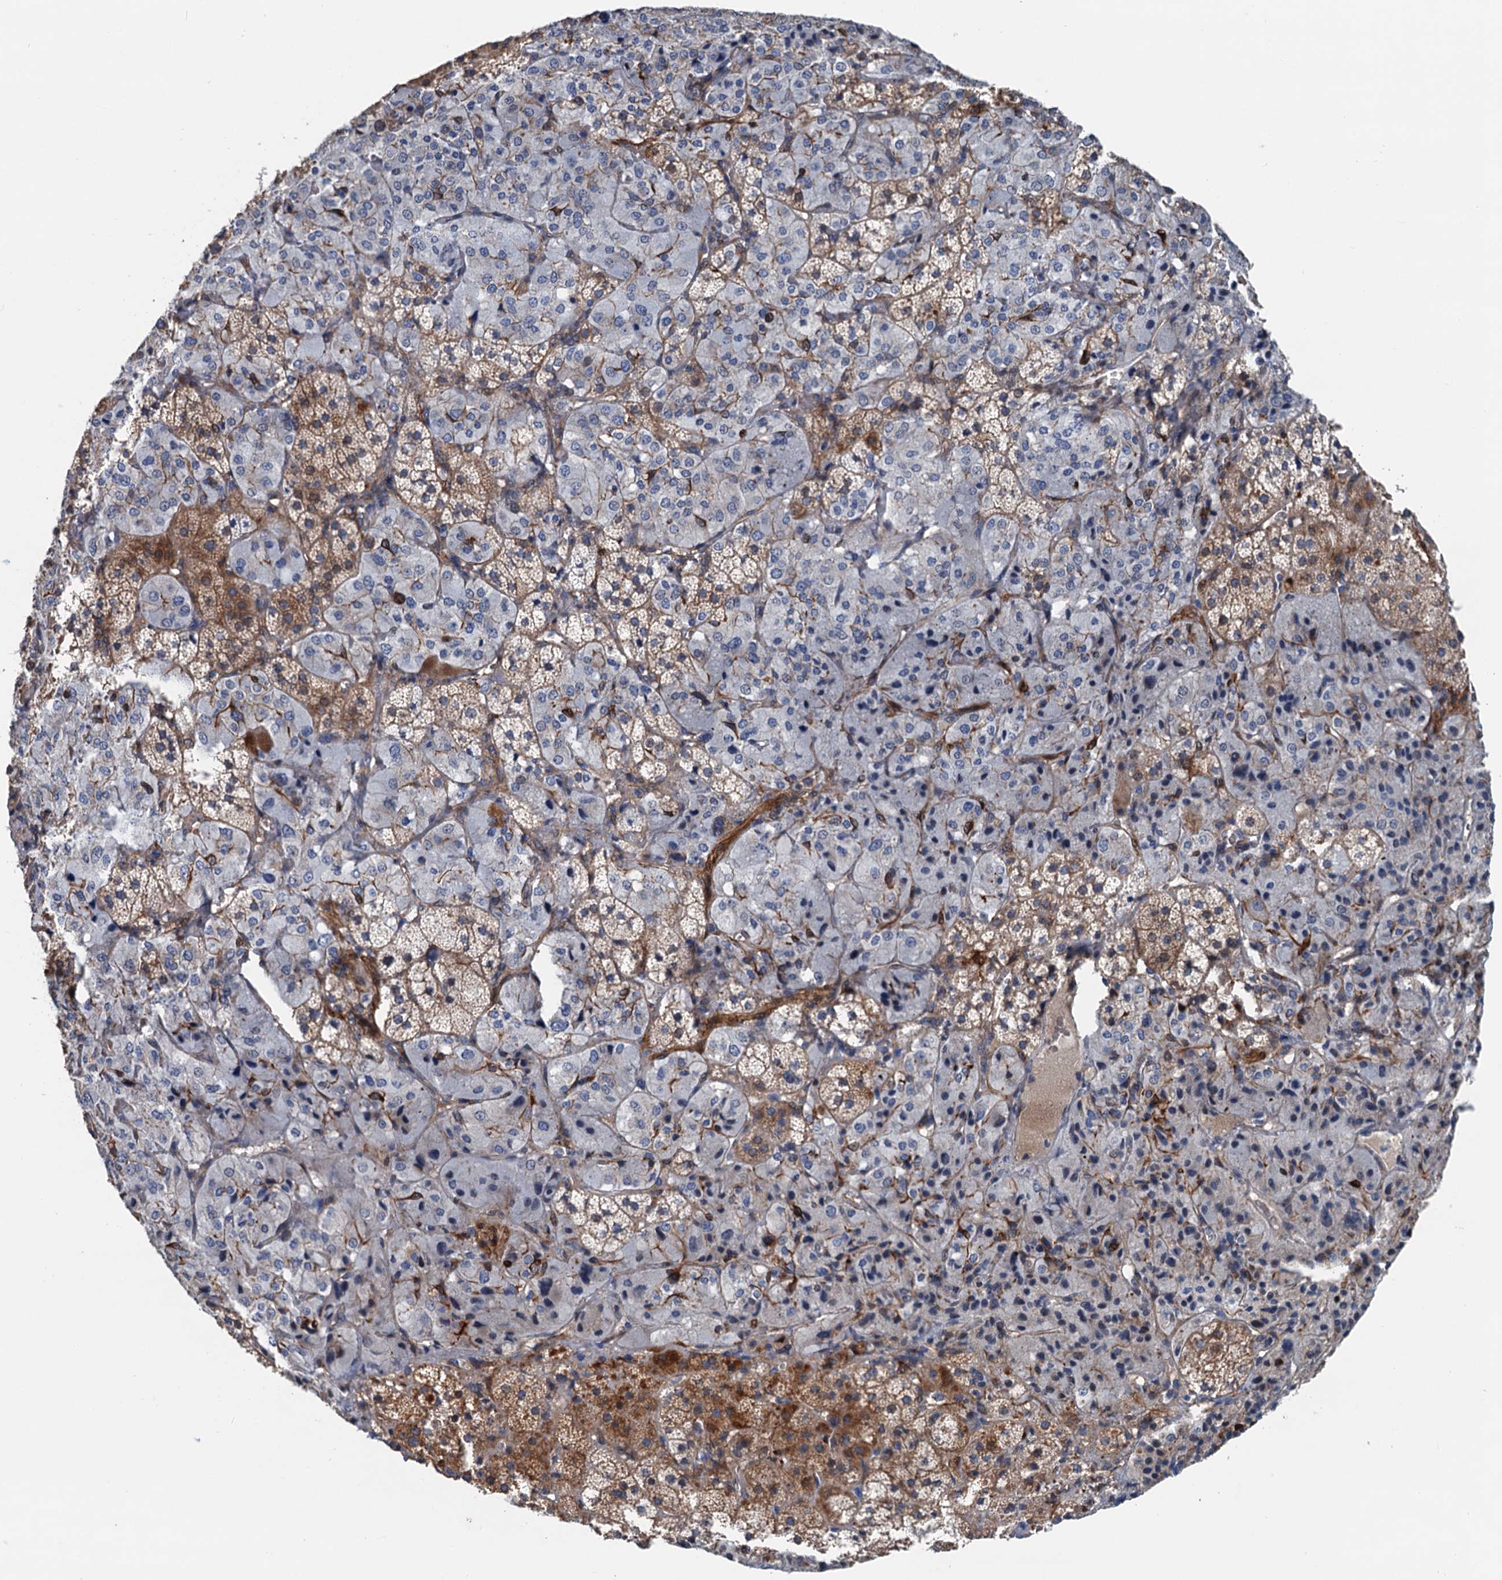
{"staining": {"intensity": "moderate", "quantity": "<25%", "location": "cytoplasmic/membranous"}, "tissue": "adrenal gland", "cell_type": "Glandular cells", "image_type": "normal", "snomed": [{"axis": "morphology", "description": "Normal tissue, NOS"}, {"axis": "topography", "description": "Adrenal gland"}], "caption": "Adrenal gland stained with immunohistochemistry demonstrates moderate cytoplasmic/membranous positivity in approximately <25% of glandular cells. The staining is performed using DAB brown chromogen to label protein expression. The nuclei are counter-stained blue using hematoxylin.", "gene": "CSTPP1", "patient": {"sex": "female", "age": 44}}